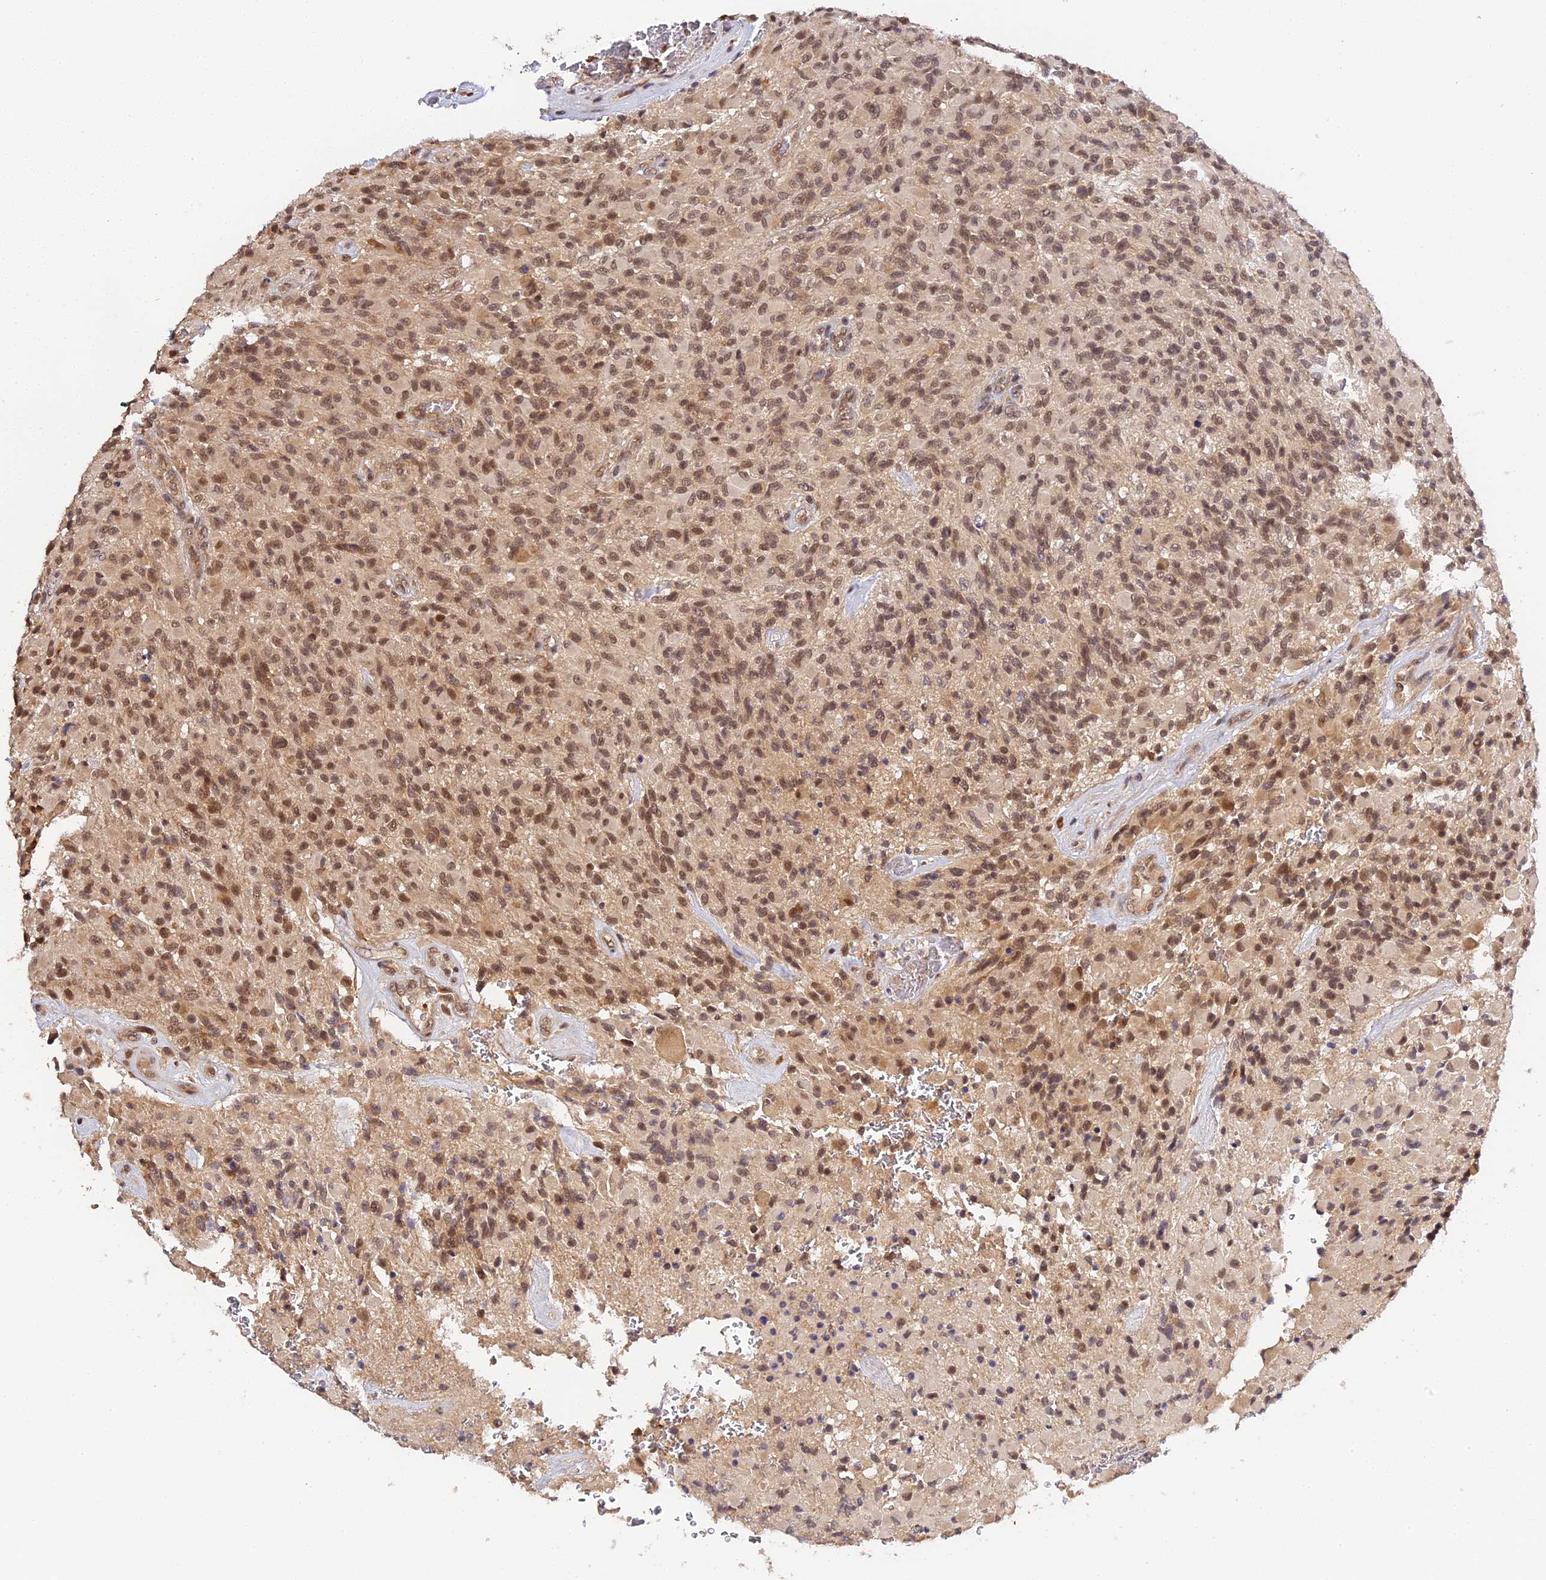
{"staining": {"intensity": "weak", "quantity": ">75%", "location": "cytoplasmic/membranous"}, "tissue": "glioma", "cell_type": "Tumor cells", "image_type": "cancer", "snomed": [{"axis": "morphology", "description": "Glioma, malignant, High grade"}, {"axis": "topography", "description": "Brain"}], "caption": "The photomicrograph reveals staining of glioma, revealing weak cytoplasmic/membranous protein expression (brown color) within tumor cells.", "gene": "IMPACT", "patient": {"sex": "male", "age": 71}}